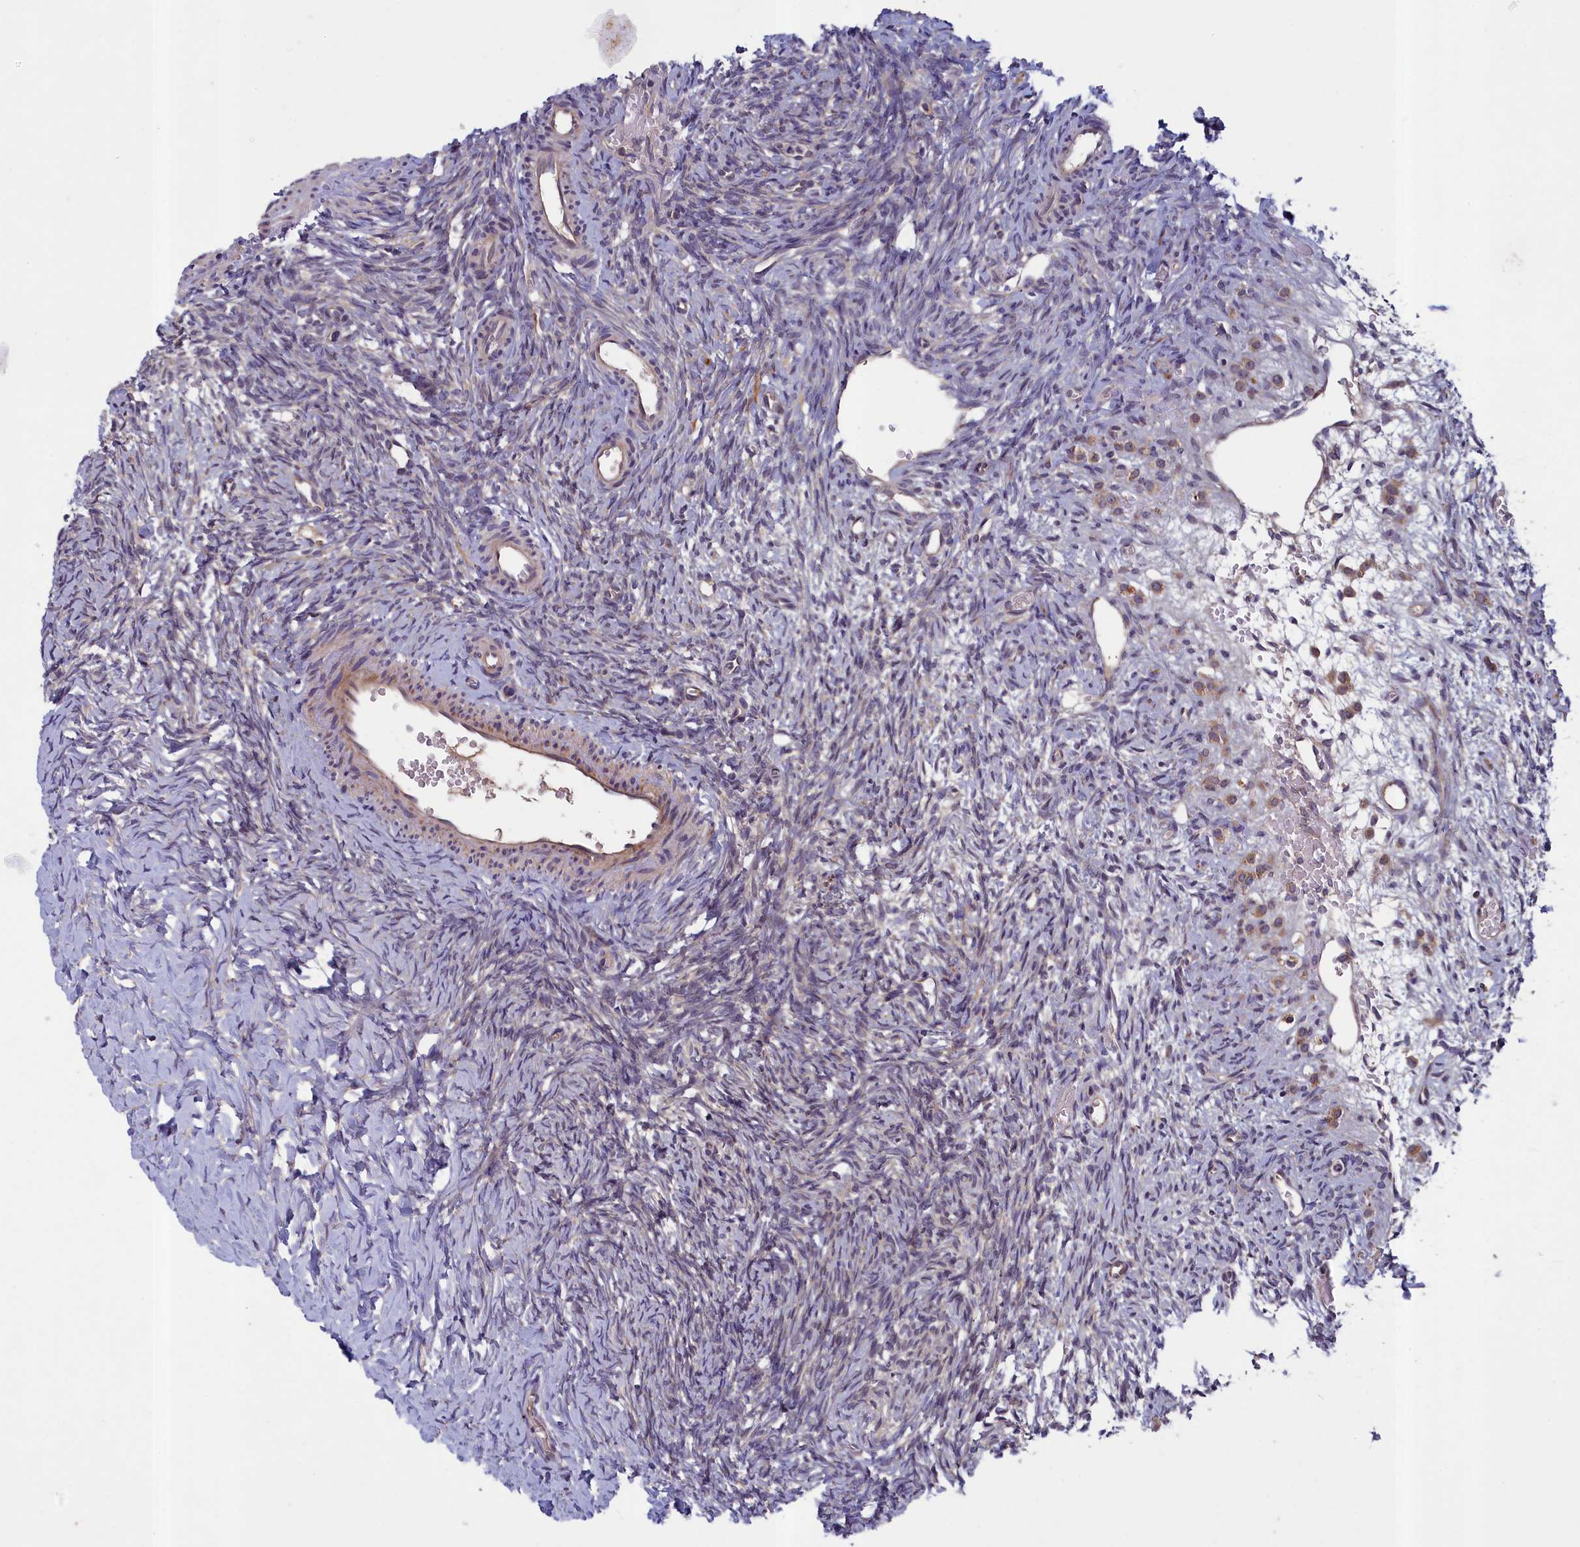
{"staining": {"intensity": "negative", "quantity": "none", "location": "none"}, "tissue": "ovary", "cell_type": "Ovarian stroma cells", "image_type": "normal", "snomed": [{"axis": "morphology", "description": "Normal tissue, NOS"}, {"axis": "topography", "description": "Ovary"}], "caption": "Immunohistochemistry image of unremarkable ovary: ovary stained with DAB (3,3'-diaminobenzidine) displays no significant protein staining in ovarian stroma cells.", "gene": "NUBP1", "patient": {"sex": "female", "age": 39}}